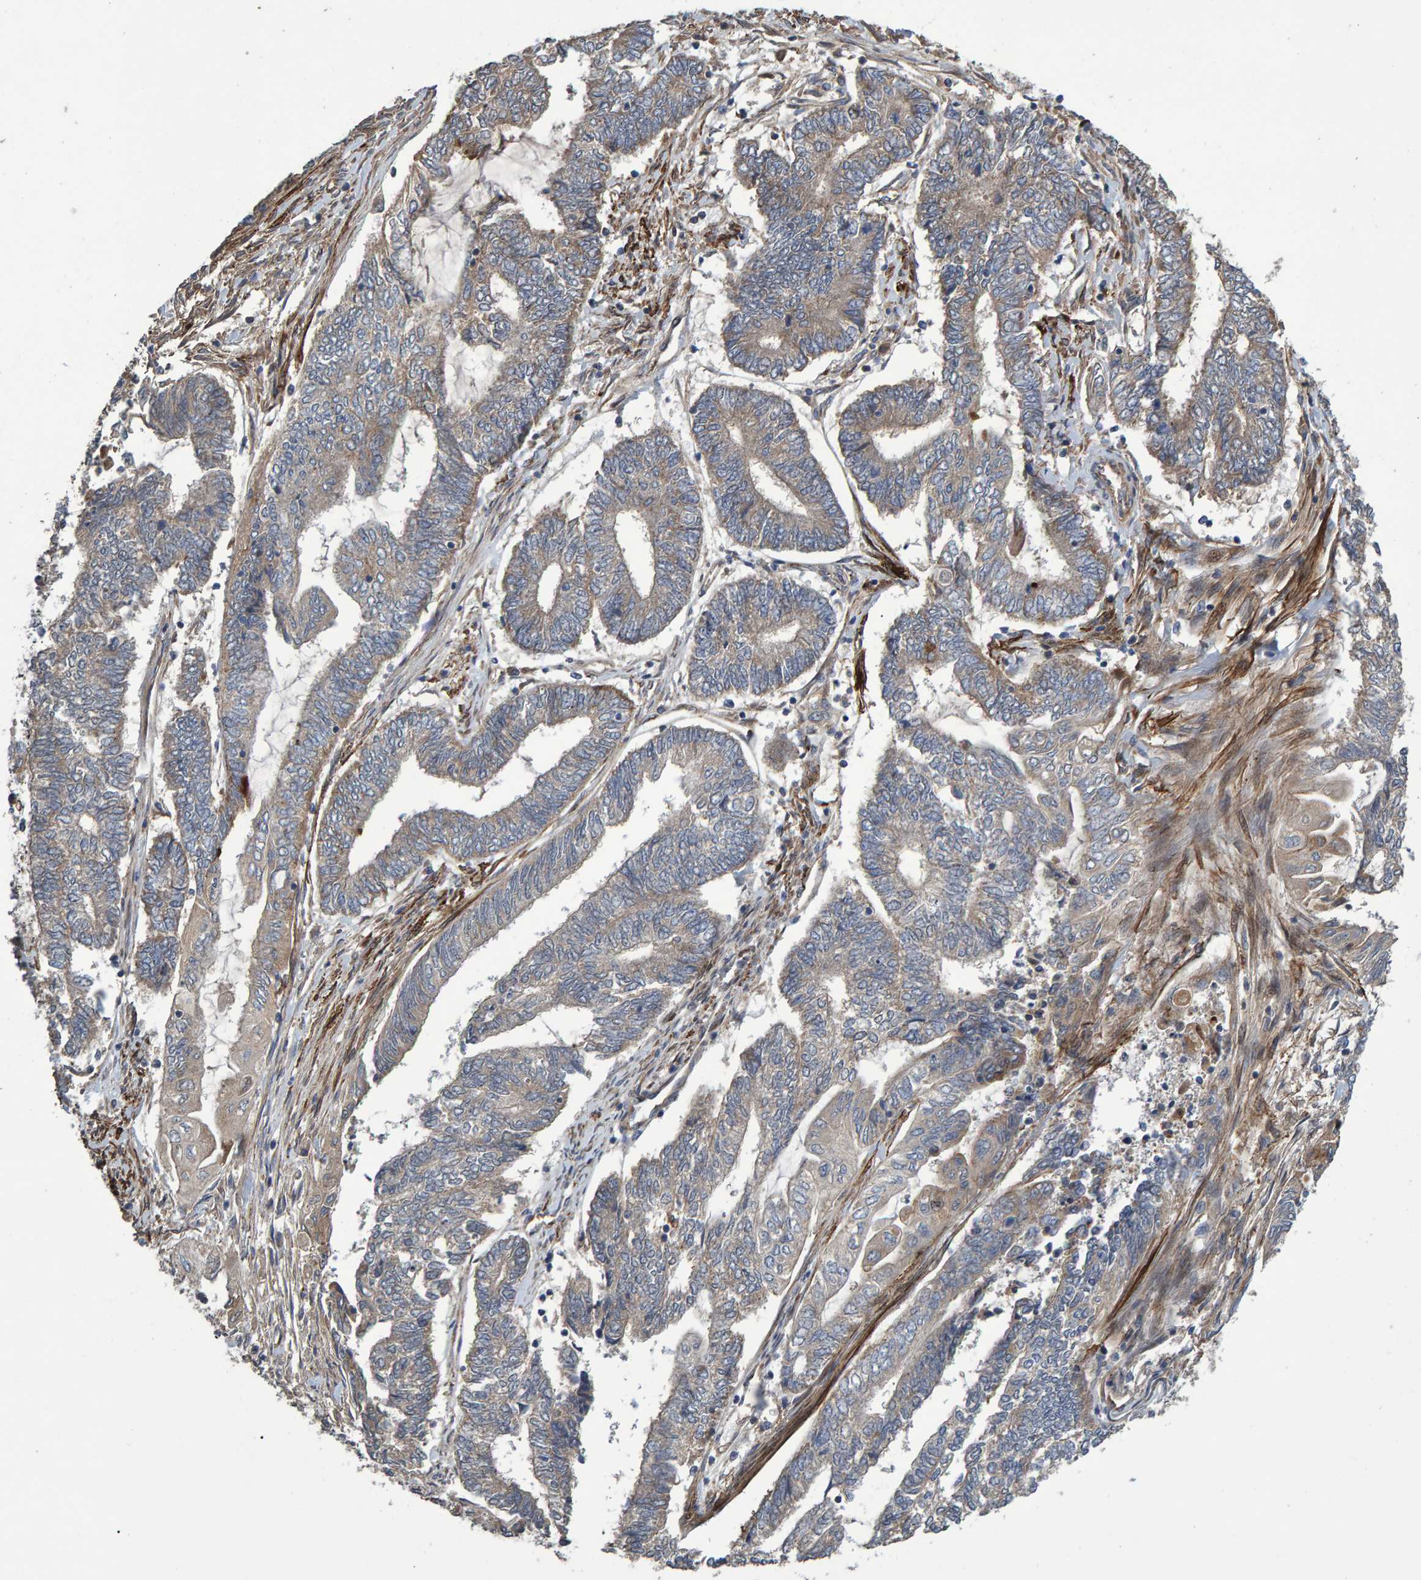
{"staining": {"intensity": "weak", "quantity": "<25%", "location": "cytoplasmic/membranous"}, "tissue": "endometrial cancer", "cell_type": "Tumor cells", "image_type": "cancer", "snomed": [{"axis": "morphology", "description": "Adenocarcinoma, NOS"}, {"axis": "topography", "description": "Uterus"}, {"axis": "topography", "description": "Endometrium"}], "caption": "An immunohistochemistry image of endometrial cancer is shown. There is no staining in tumor cells of endometrial cancer.", "gene": "SLIT2", "patient": {"sex": "female", "age": 70}}